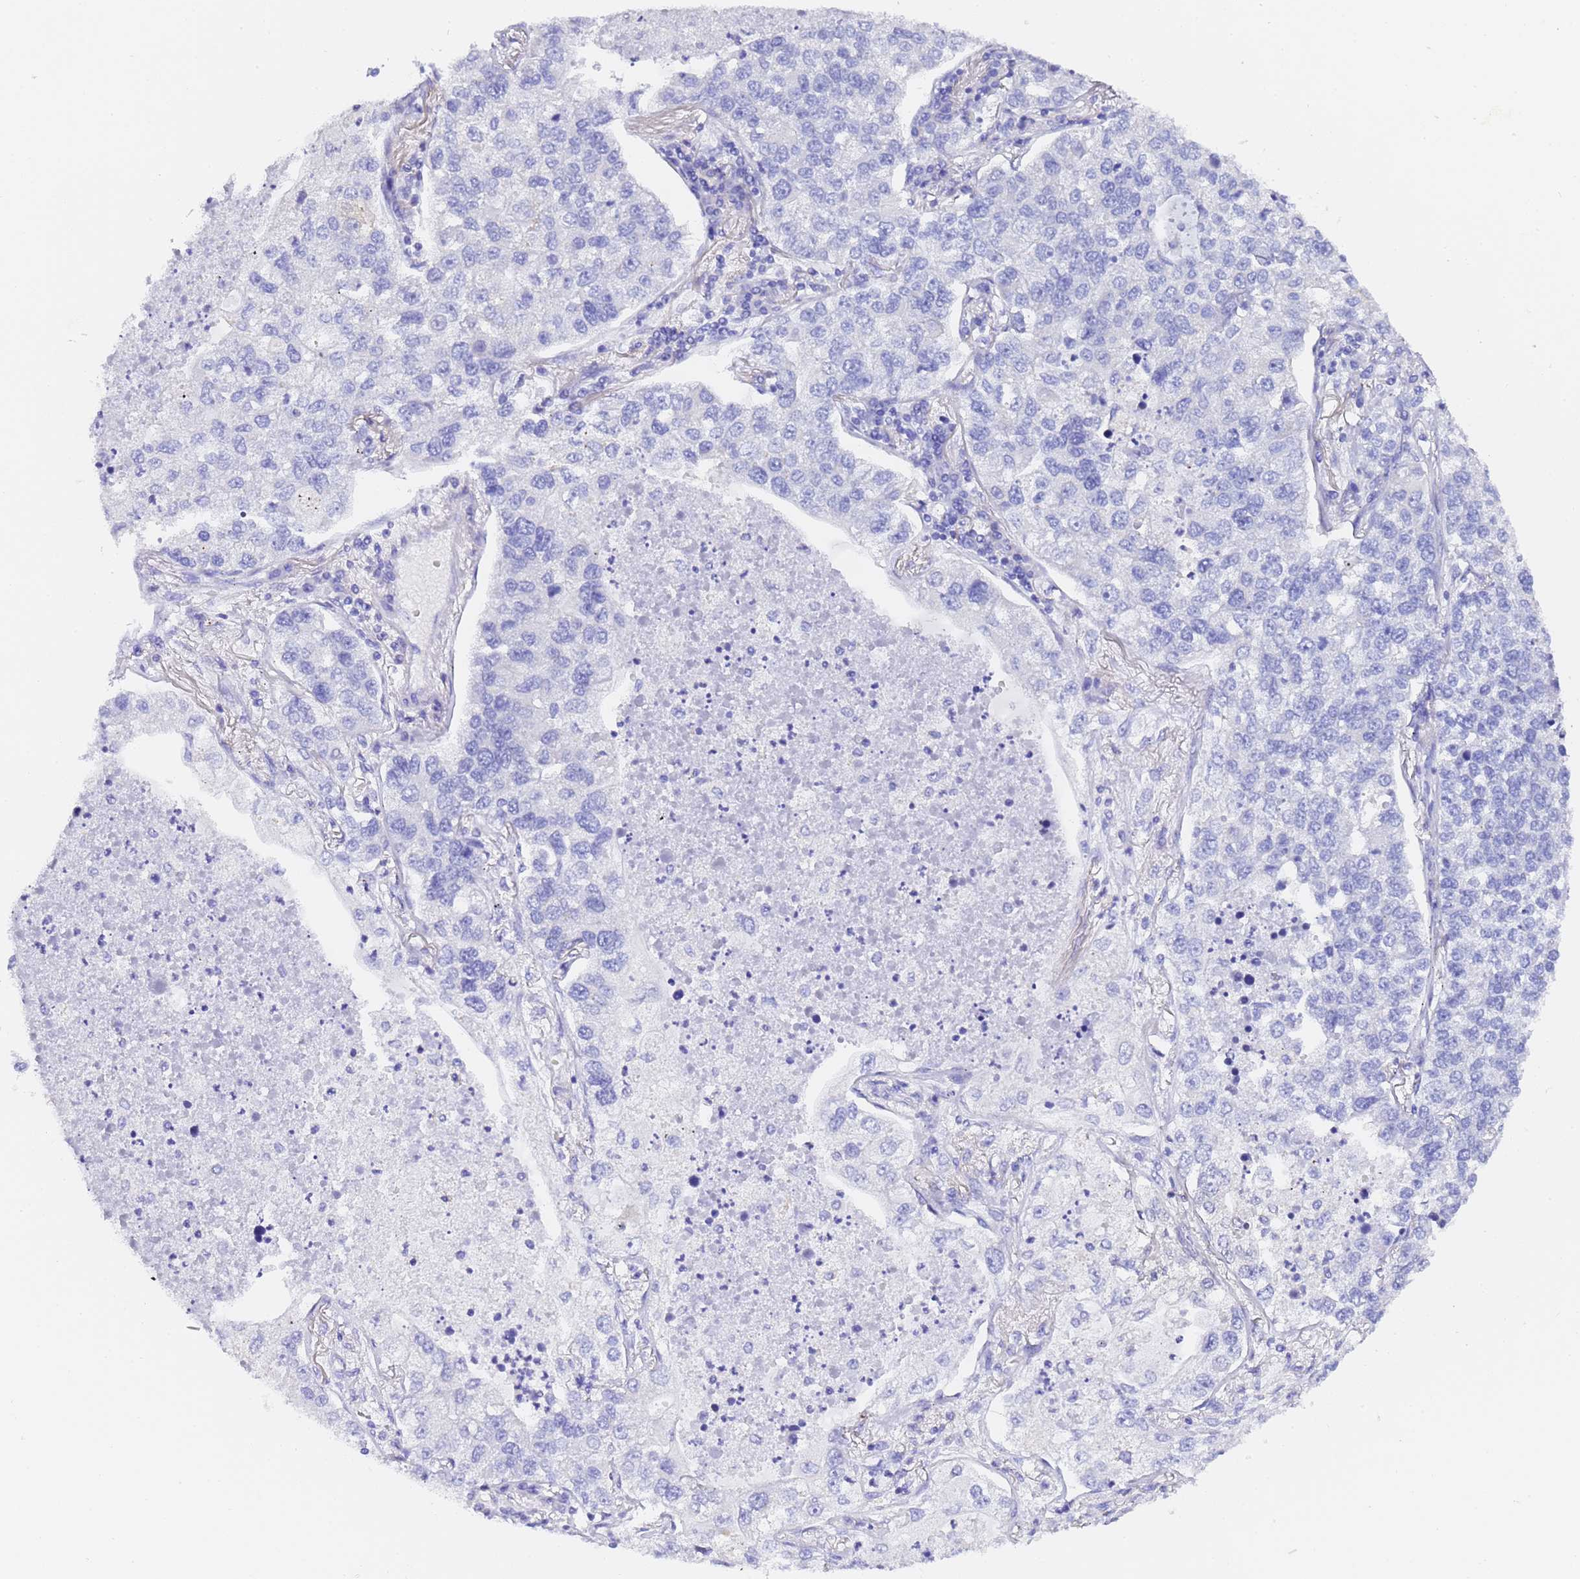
{"staining": {"intensity": "negative", "quantity": "none", "location": "none"}, "tissue": "lung cancer", "cell_type": "Tumor cells", "image_type": "cancer", "snomed": [{"axis": "morphology", "description": "Adenocarcinoma, NOS"}, {"axis": "topography", "description": "Lung"}], "caption": "Immunohistochemistry (IHC) photomicrograph of neoplastic tissue: lung cancer stained with DAB demonstrates no significant protein staining in tumor cells.", "gene": "GABRA1", "patient": {"sex": "male", "age": 49}}